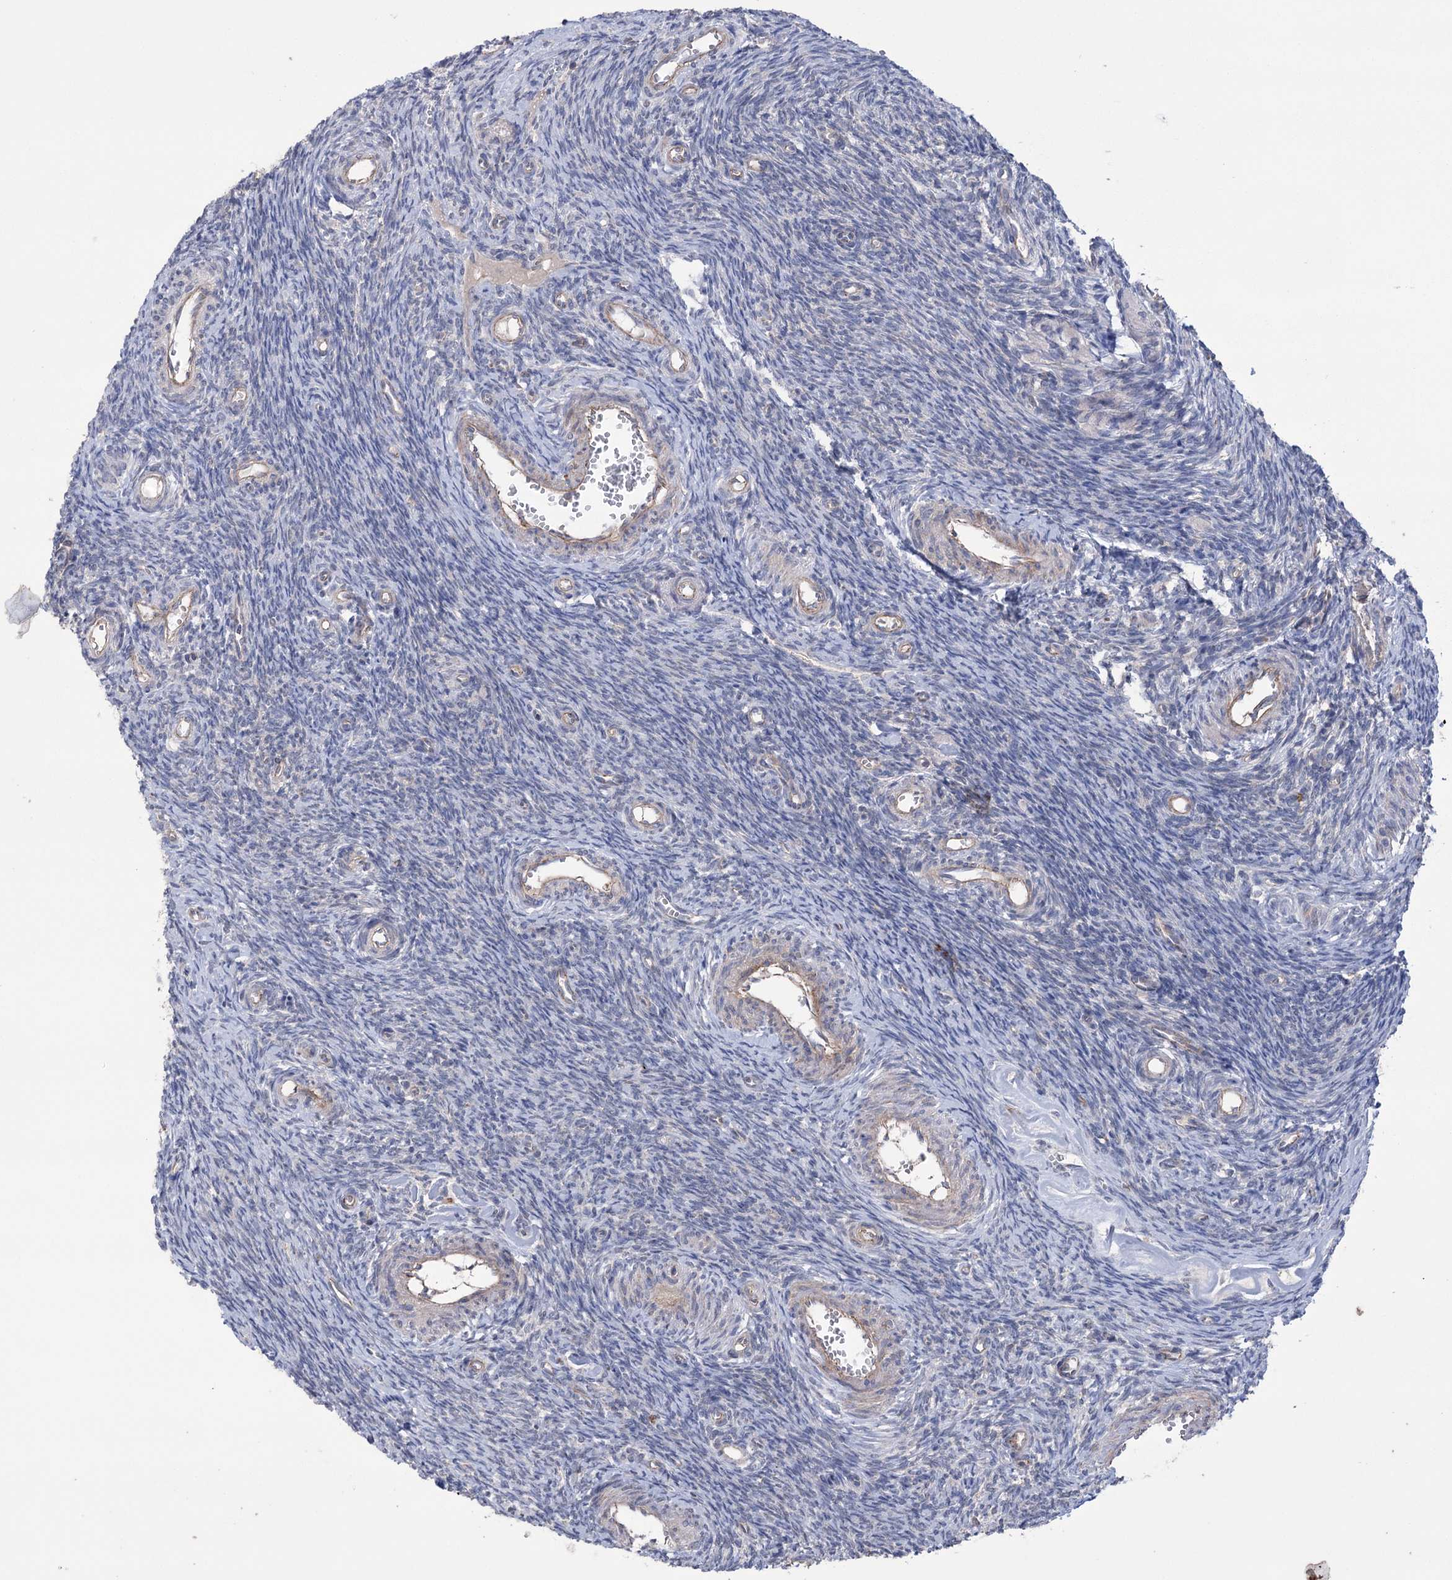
{"staining": {"intensity": "negative", "quantity": "none", "location": "none"}, "tissue": "ovary", "cell_type": "Ovarian stroma cells", "image_type": "normal", "snomed": [{"axis": "morphology", "description": "Normal tissue, NOS"}, {"axis": "topography", "description": "Ovary"}], "caption": "The immunohistochemistry histopathology image has no significant positivity in ovarian stroma cells of ovary. (DAB (3,3'-diaminobenzidine) IHC, high magnification).", "gene": "TRIM71", "patient": {"sex": "female", "age": 39}}